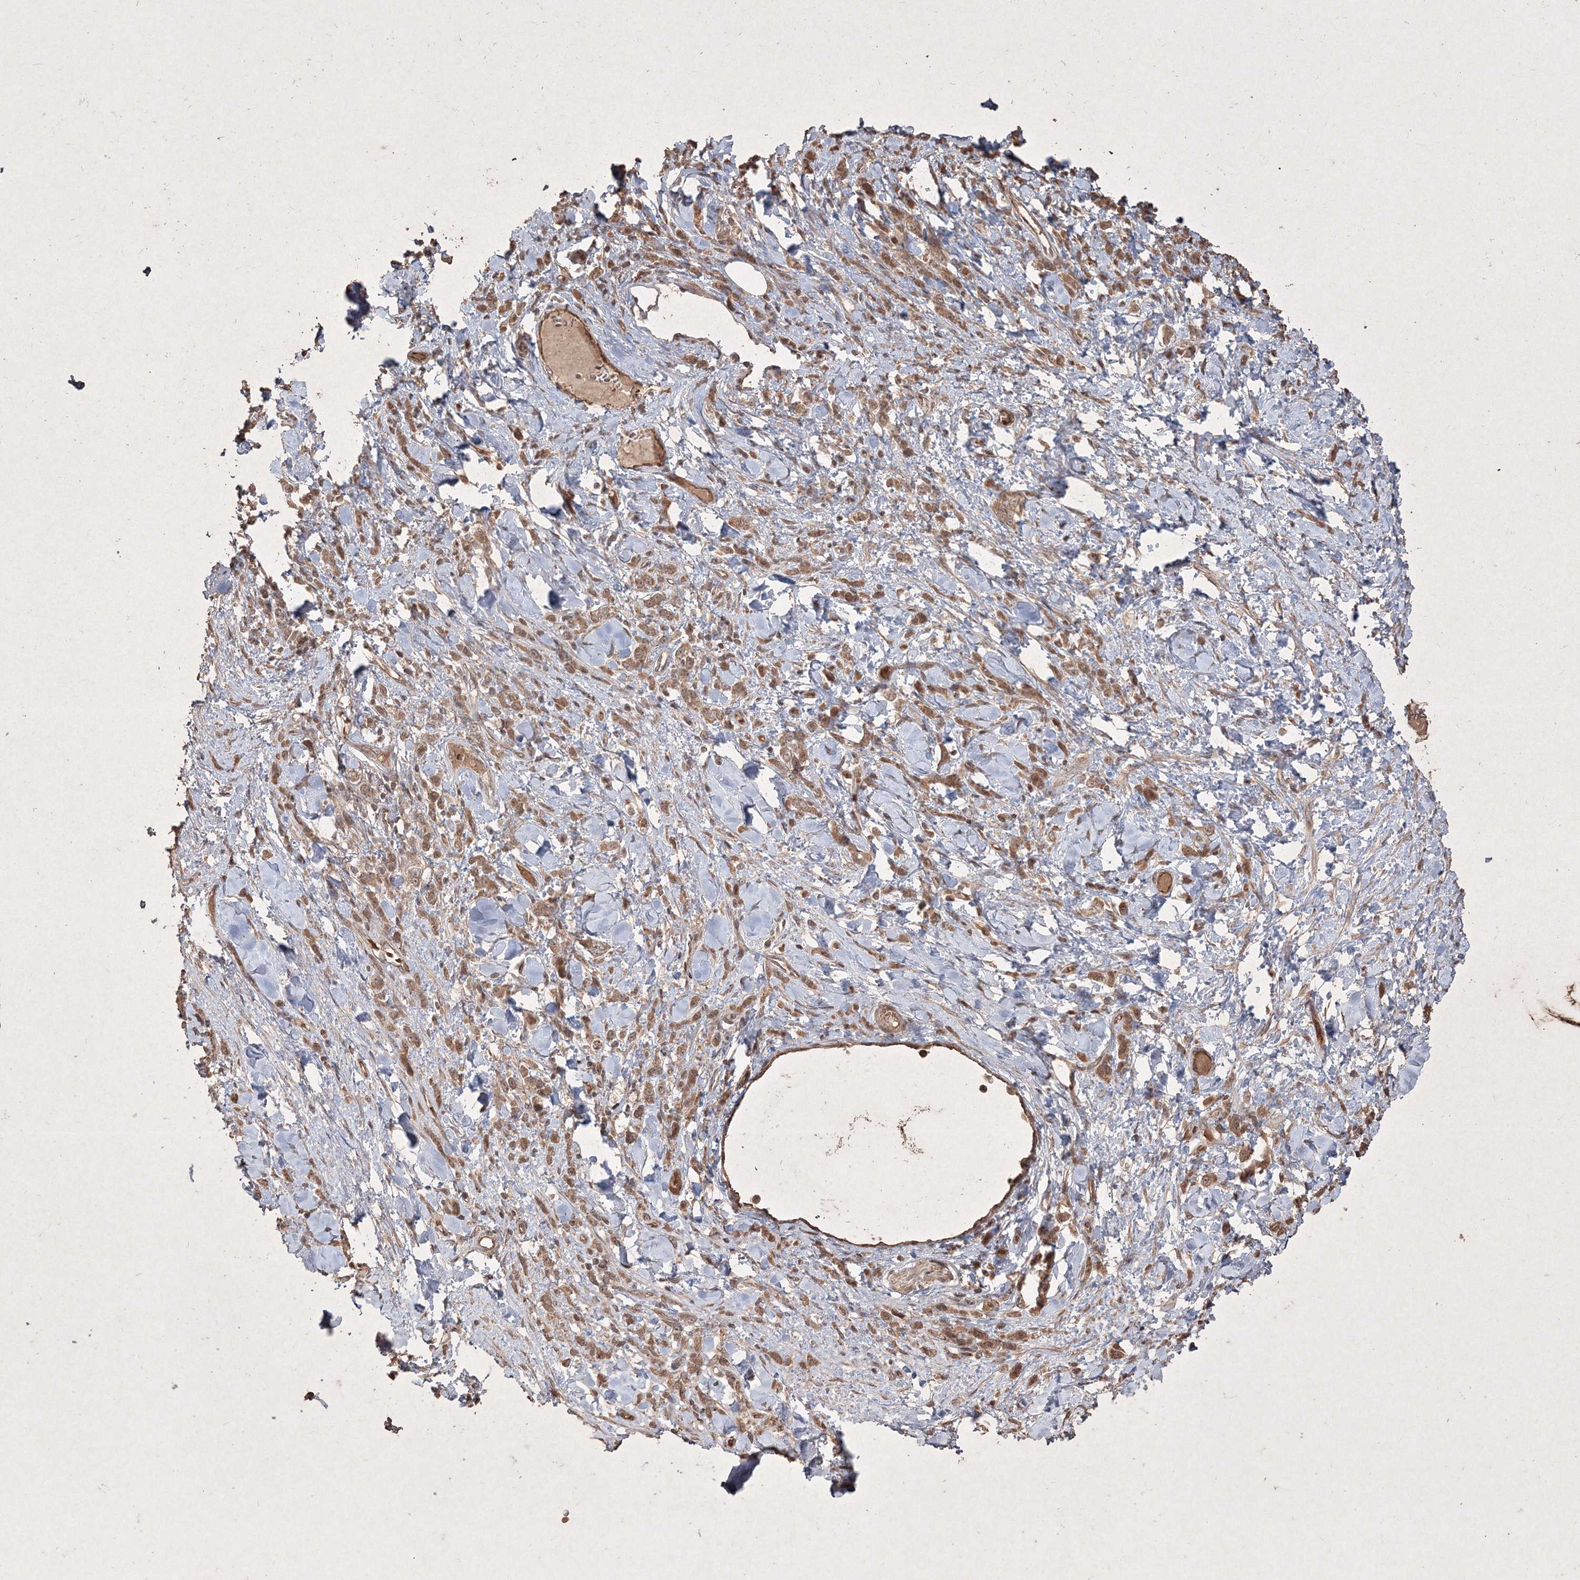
{"staining": {"intensity": "moderate", "quantity": ">75%", "location": "cytoplasmic/membranous"}, "tissue": "stomach cancer", "cell_type": "Tumor cells", "image_type": "cancer", "snomed": [{"axis": "morphology", "description": "Normal tissue, NOS"}, {"axis": "morphology", "description": "Adenocarcinoma, NOS"}, {"axis": "topography", "description": "Stomach"}], "caption": "Immunohistochemical staining of stomach cancer shows moderate cytoplasmic/membranous protein positivity in about >75% of tumor cells.", "gene": "PELI3", "patient": {"sex": "male", "age": 82}}